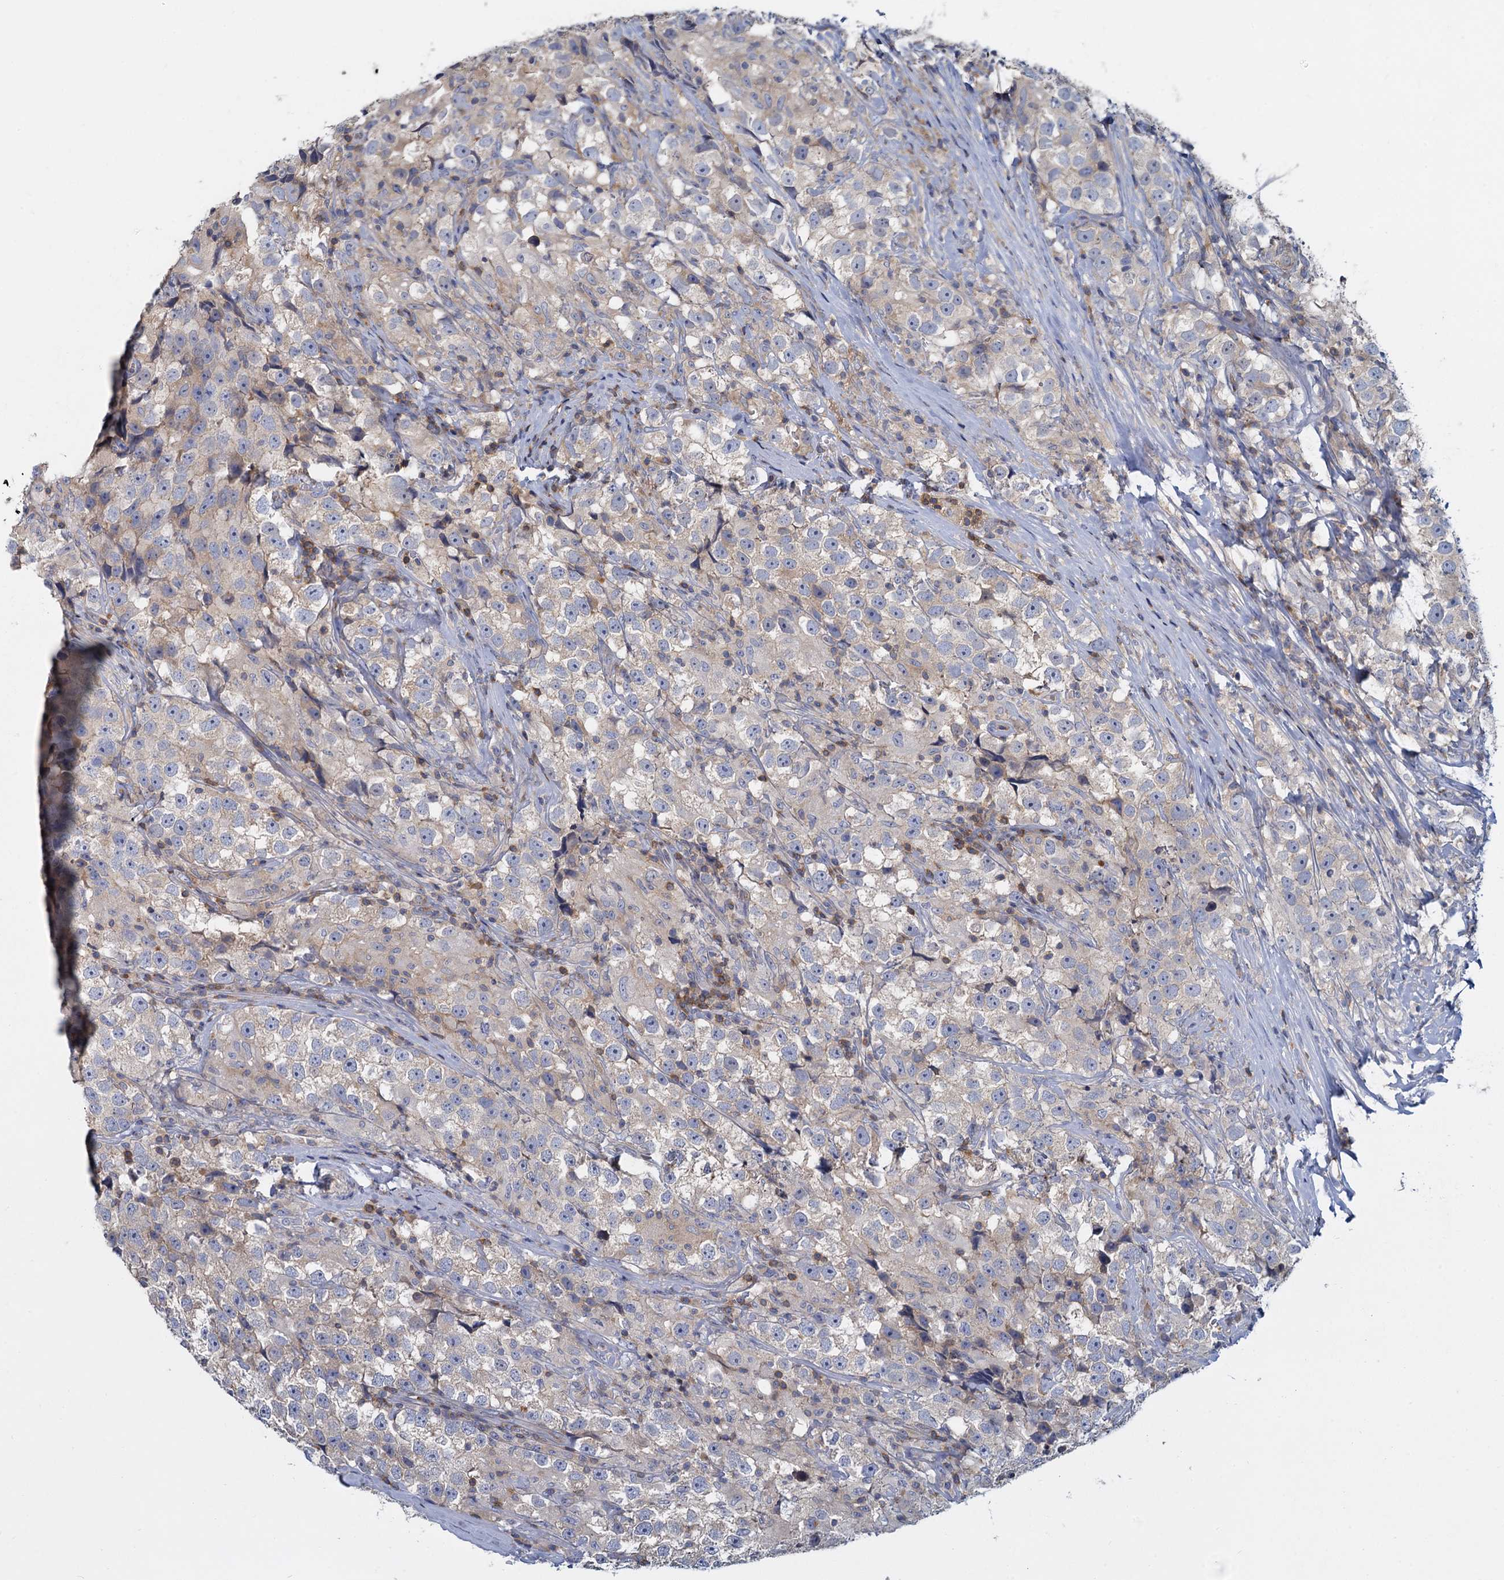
{"staining": {"intensity": "negative", "quantity": "none", "location": "none"}, "tissue": "testis cancer", "cell_type": "Tumor cells", "image_type": "cancer", "snomed": [{"axis": "morphology", "description": "Seminoma, NOS"}, {"axis": "topography", "description": "Testis"}], "caption": "Immunohistochemistry (IHC) of testis cancer (seminoma) exhibits no expression in tumor cells.", "gene": "ACSM3", "patient": {"sex": "male", "age": 46}}